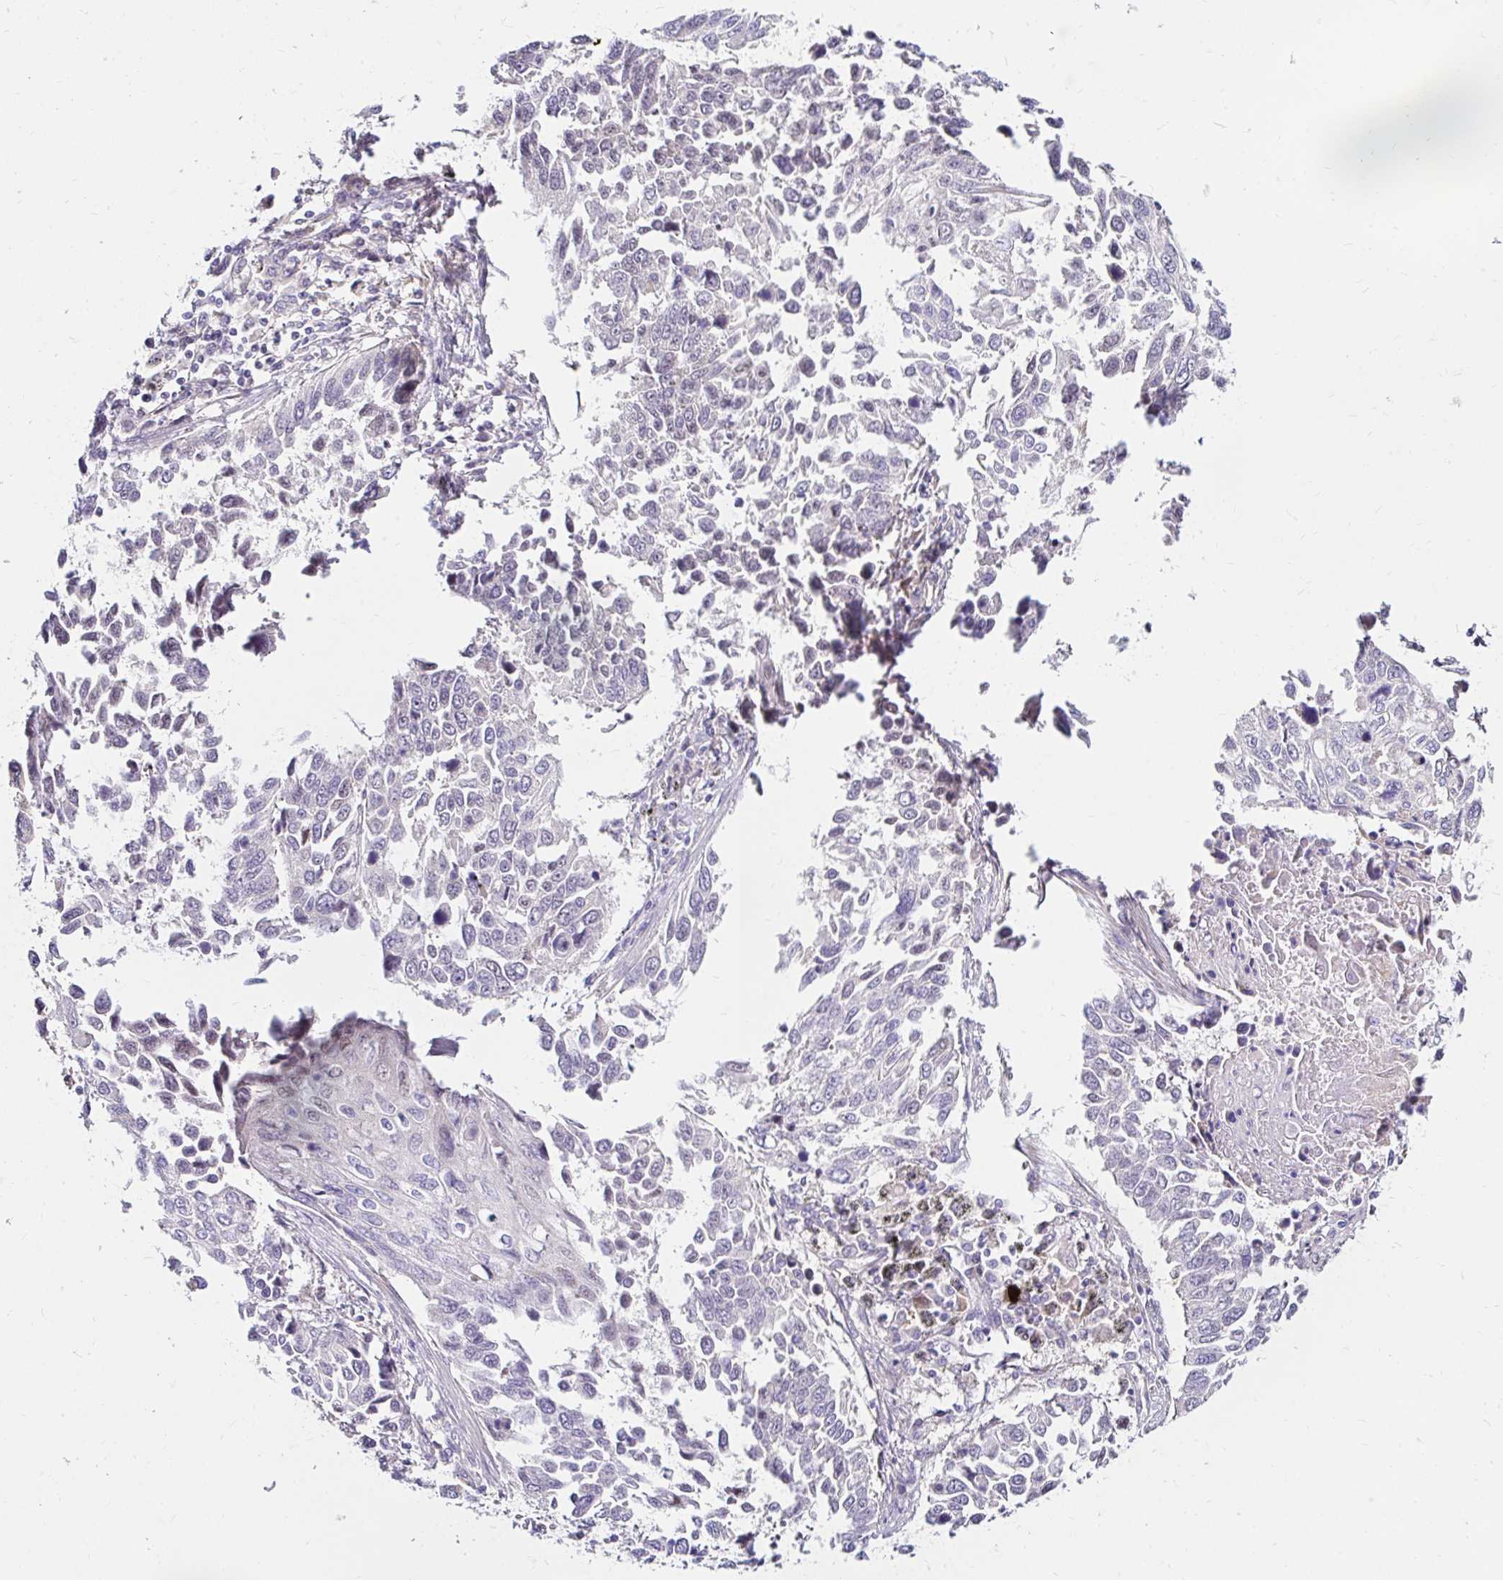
{"staining": {"intensity": "negative", "quantity": "none", "location": "none"}, "tissue": "lung cancer", "cell_type": "Tumor cells", "image_type": "cancer", "snomed": [{"axis": "morphology", "description": "Squamous cell carcinoma, NOS"}, {"axis": "topography", "description": "Lung"}], "caption": "This is a photomicrograph of IHC staining of lung squamous cell carcinoma, which shows no positivity in tumor cells. (Brightfield microscopy of DAB IHC at high magnification).", "gene": "GUCY1A1", "patient": {"sex": "male", "age": 62}}